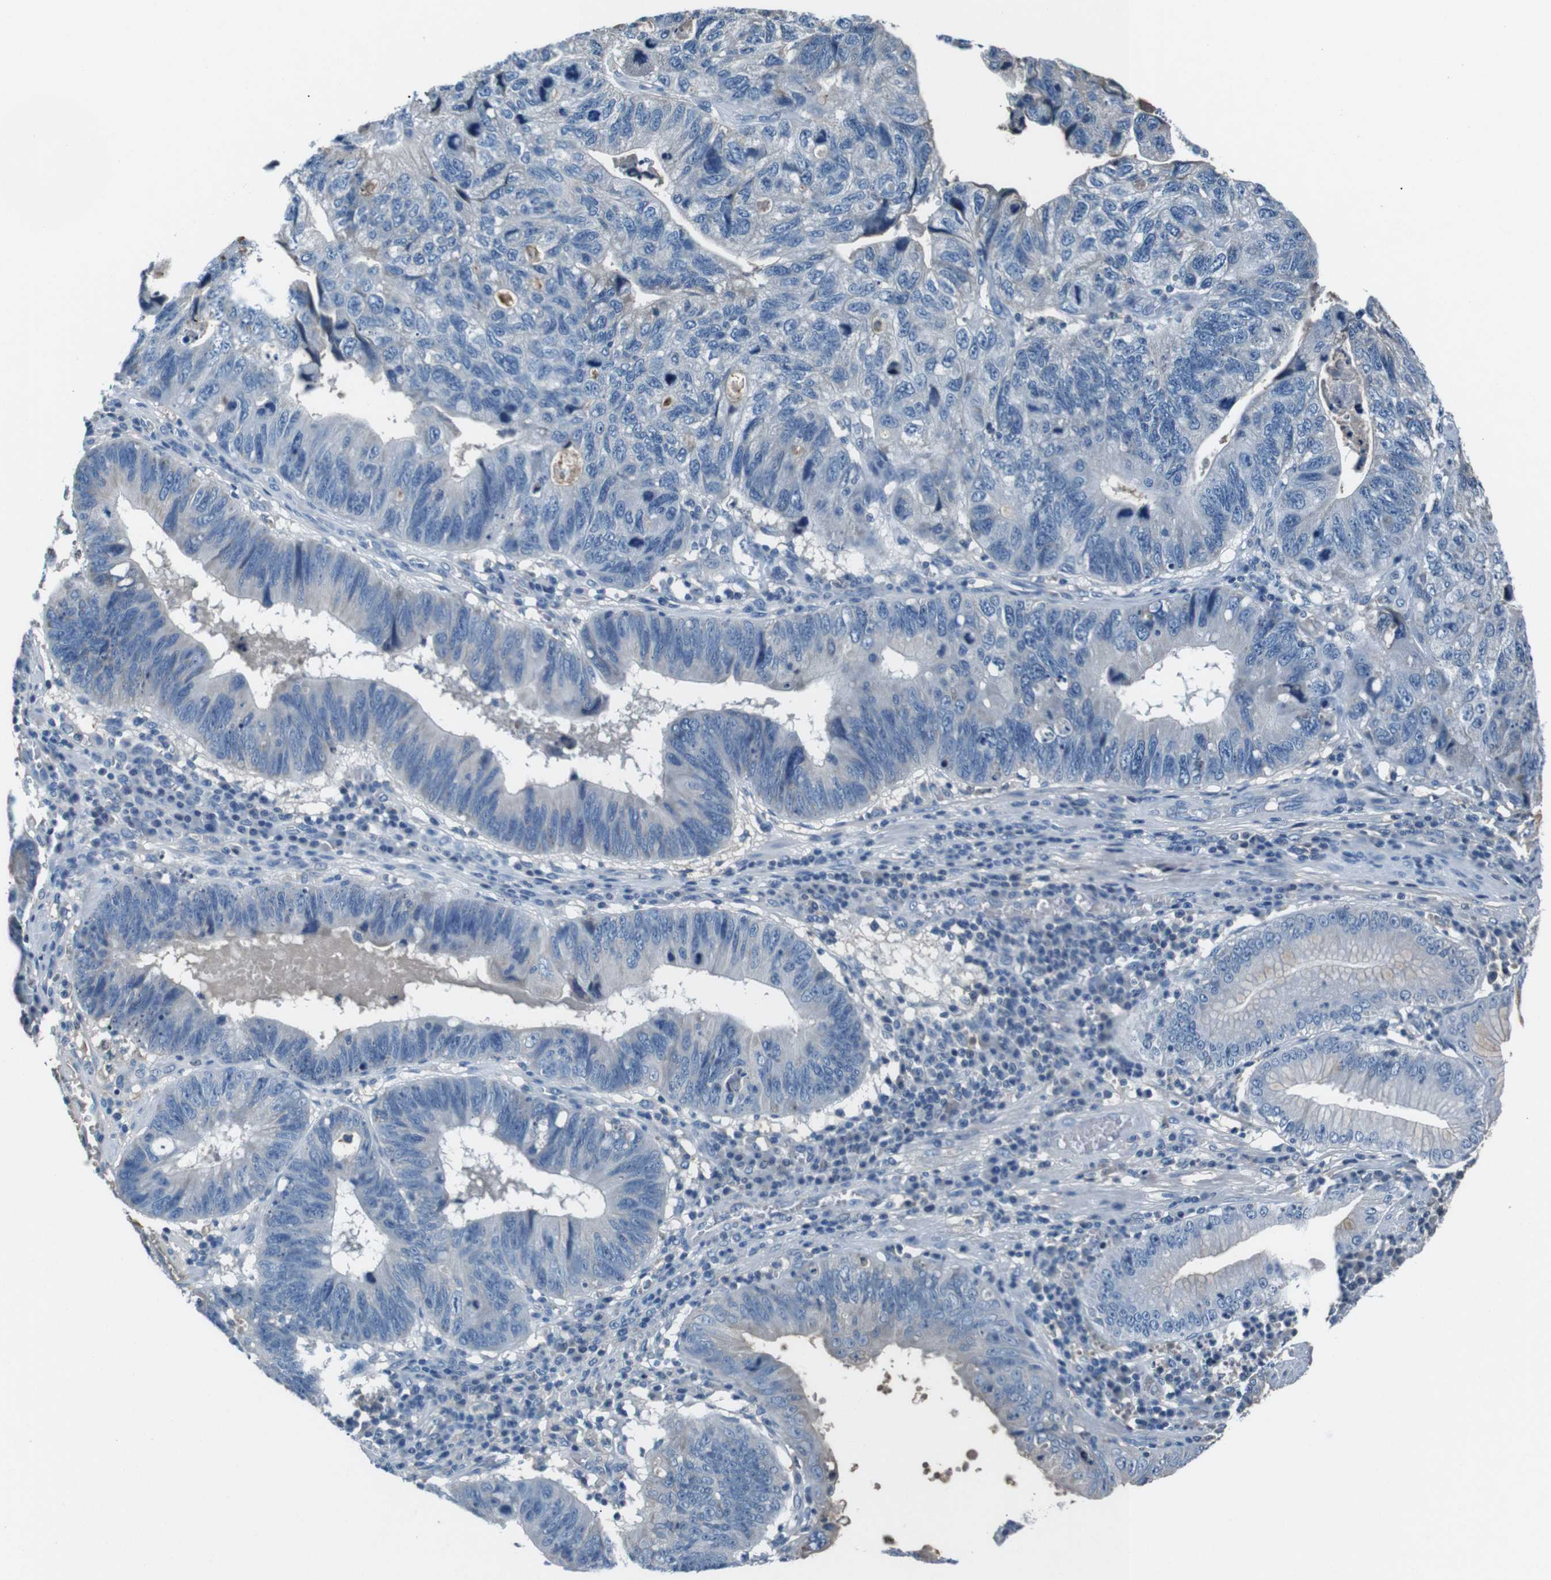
{"staining": {"intensity": "negative", "quantity": "none", "location": "none"}, "tissue": "stomach cancer", "cell_type": "Tumor cells", "image_type": "cancer", "snomed": [{"axis": "morphology", "description": "Adenocarcinoma, NOS"}, {"axis": "topography", "description": "Stomach"}], "caption": "A photomicrograph of human stomach adenocarcinoma is negative for staining in tumor cells. The staining was performed using DAB (3,3'-diaminobenzidine) to visualize the protein expression in brown, while the nuclei were stained in blue with hematoxylin (Magnification: 20x).", "gene": "LEP", "patient": {"sex": "male", "age": 59}}